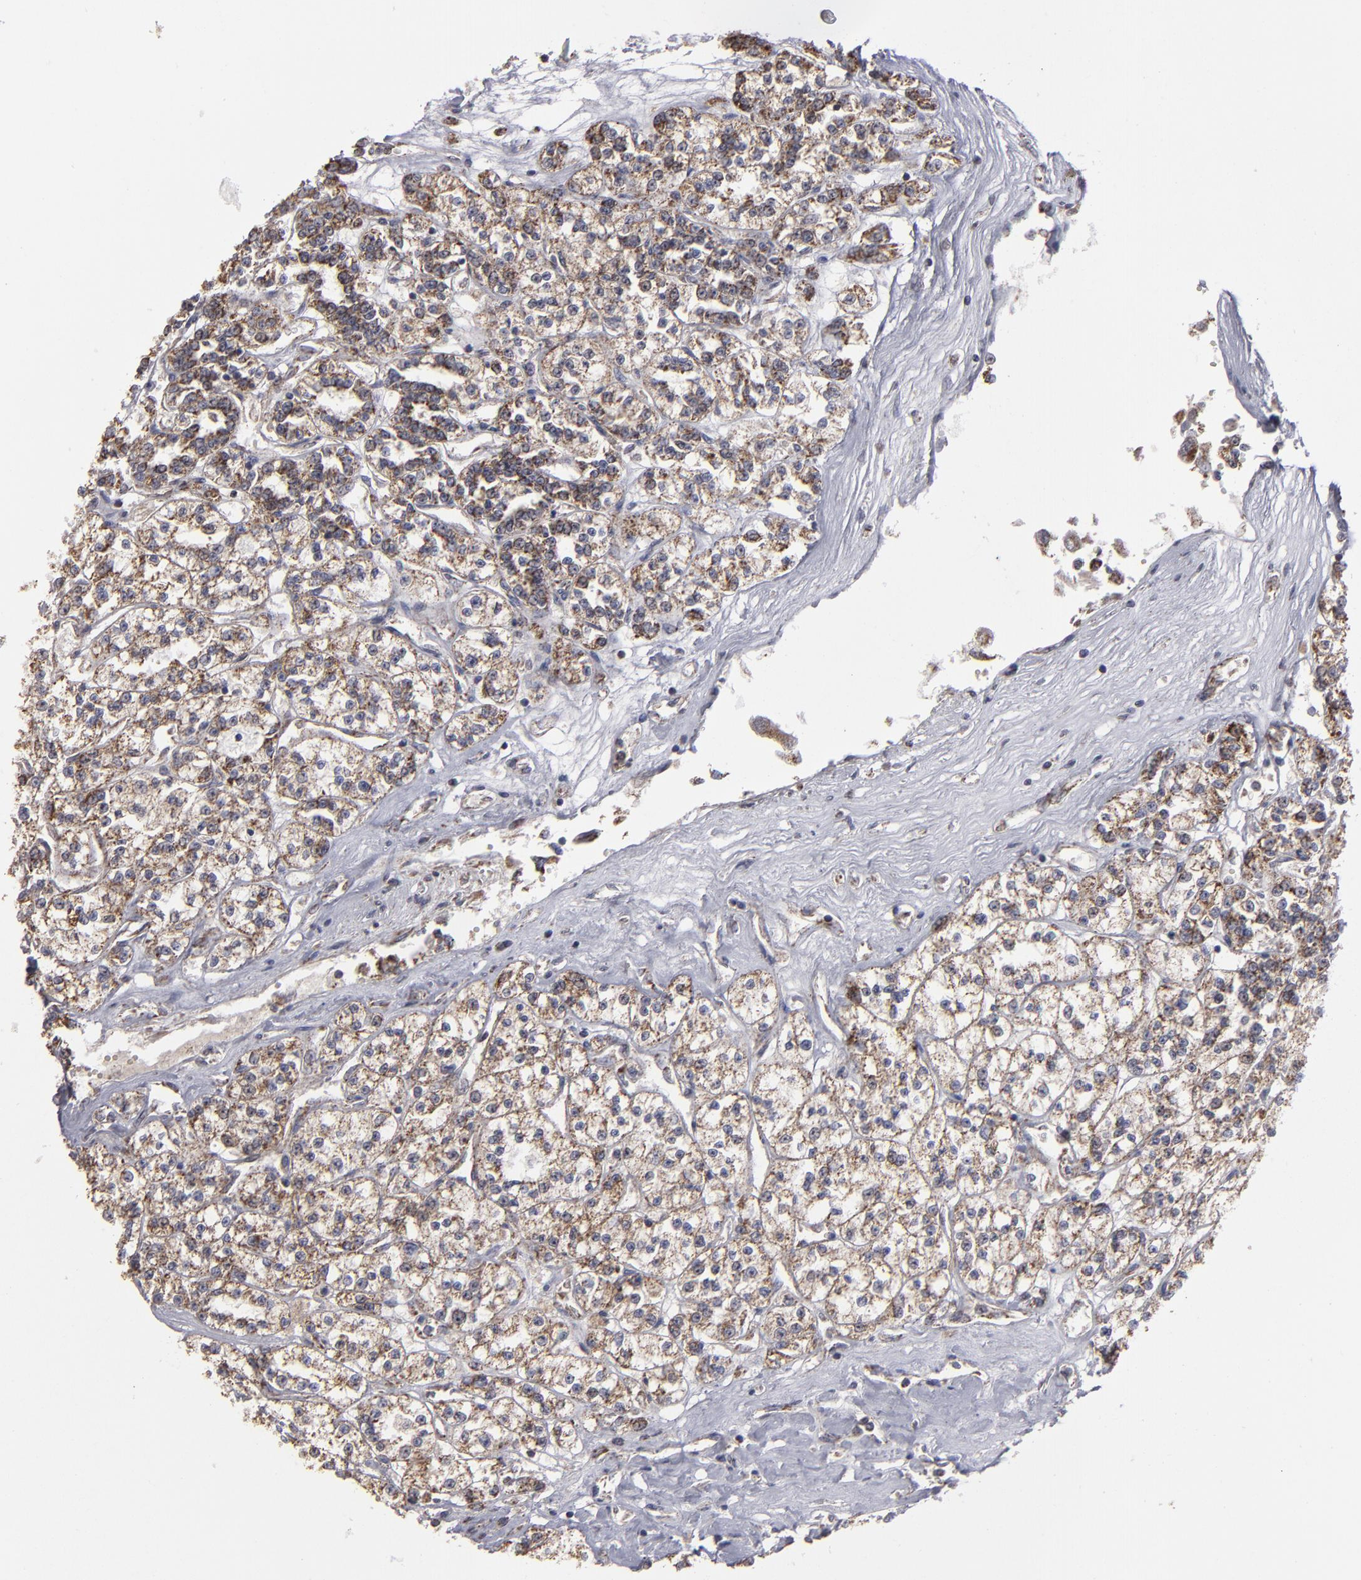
{"staining": {"intensity": "strong", "quantity": "25%-75%", "location": "cytoplasmic/membranous"}, "tissue": "renal cancer", "cell_type": "Tumor cells", "image_type": "cancer", "snomed": [{"axis": "morphology", "description": "Adenocarcinoma, NOS"}, {"axis": "topography", "description": "Kidney"}], "caption": "The micrograph exhibits staining of renal cancer (adenocarcinoma), revealing strong cytoplasmic/membranous protein positivity (brown color) within tumor cells. Using DAB (3,3'-diaminobenzidine) (brown) and hematoxylin (blue) stains, captured at high magnification using brightfield microscopy.", "gene": "MYOM2", "patient": {"sex": "female", "age": 76}}